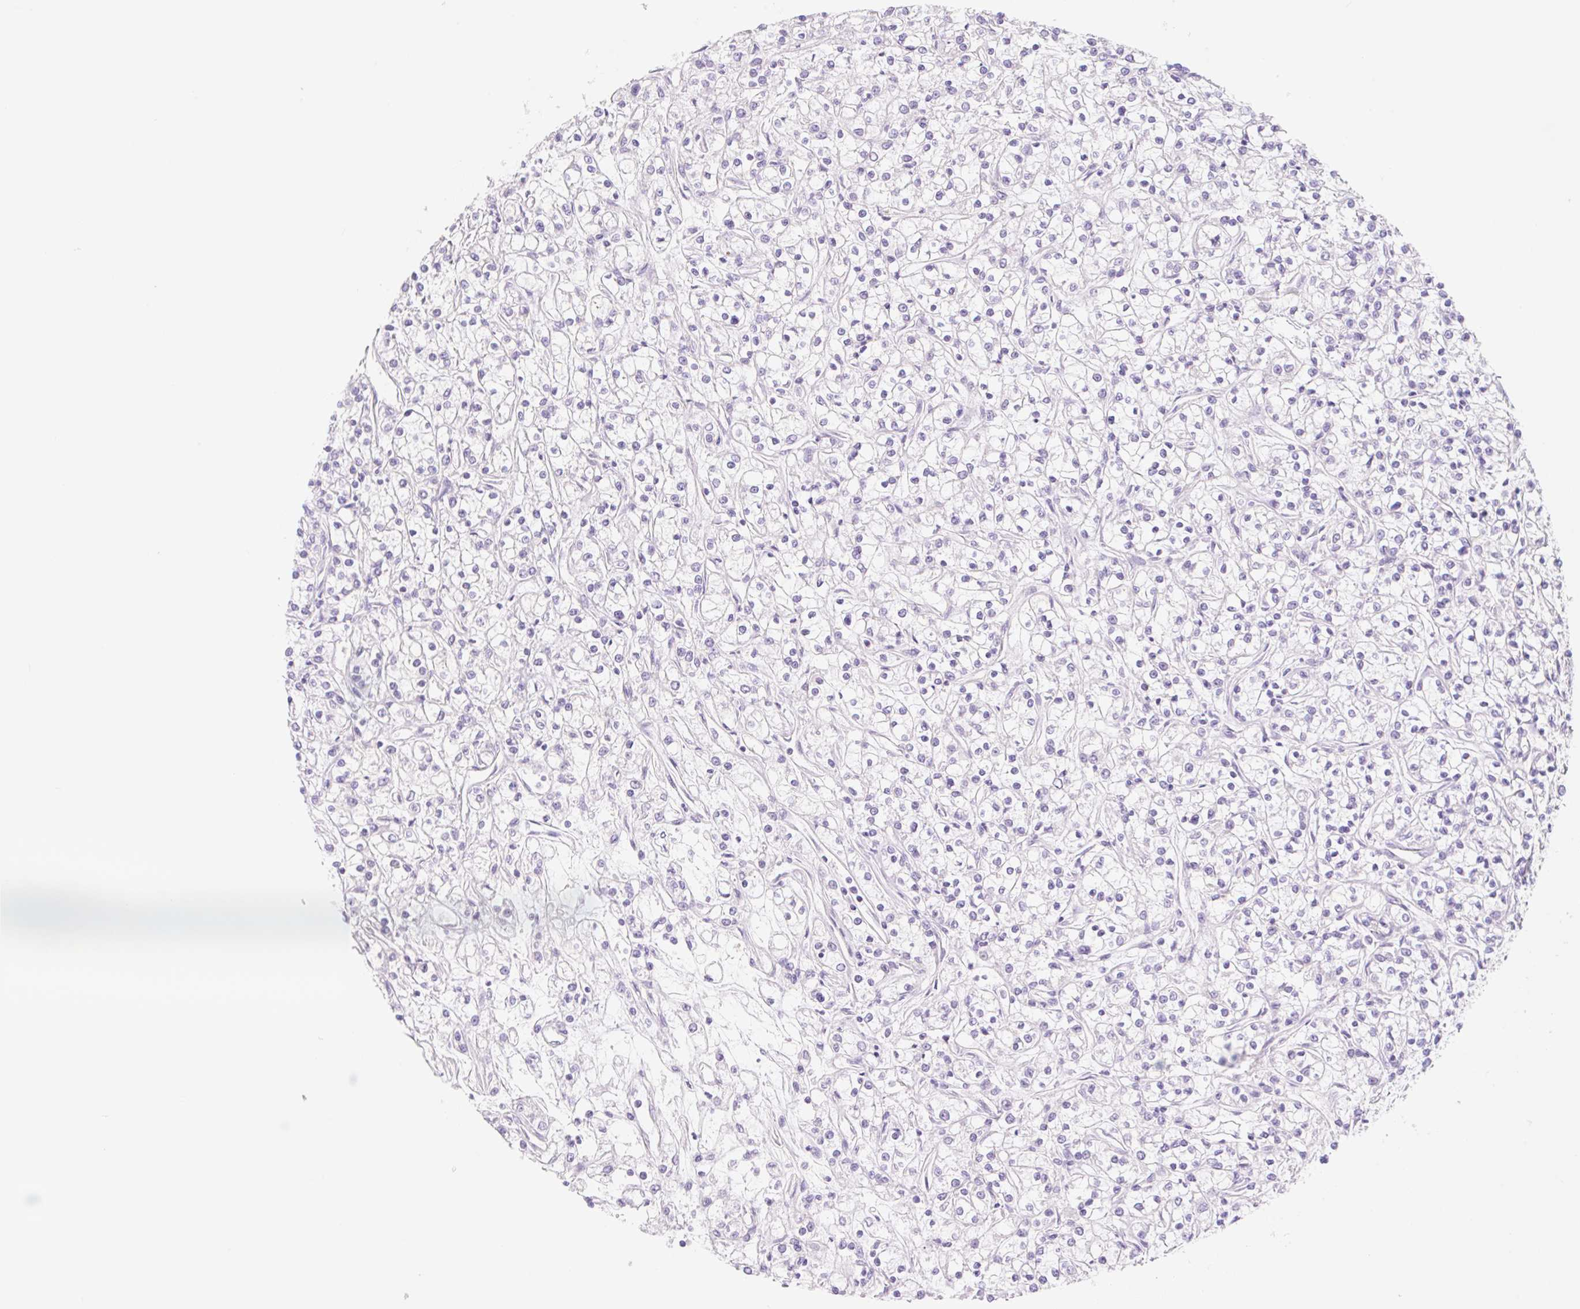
{"staining": {"intensity": "negative", "quantity": "none", "location": "none"}, "tissue": "renal cancer", "cell_type": "Tumor cells", "image_type": "cancer", "snomed": [{"axis": "morphology", "description": "Adenocarcinoma, NOS"}, {"axis": "topography", "description": "Kidney"}], "caption": "Immunohistochemical staining of human adenocarcinoma (renal) exhibits no significant positivity in tumor cells.", "gene": "LYVE1", "patient": {"sex": "female", "age": 59}}